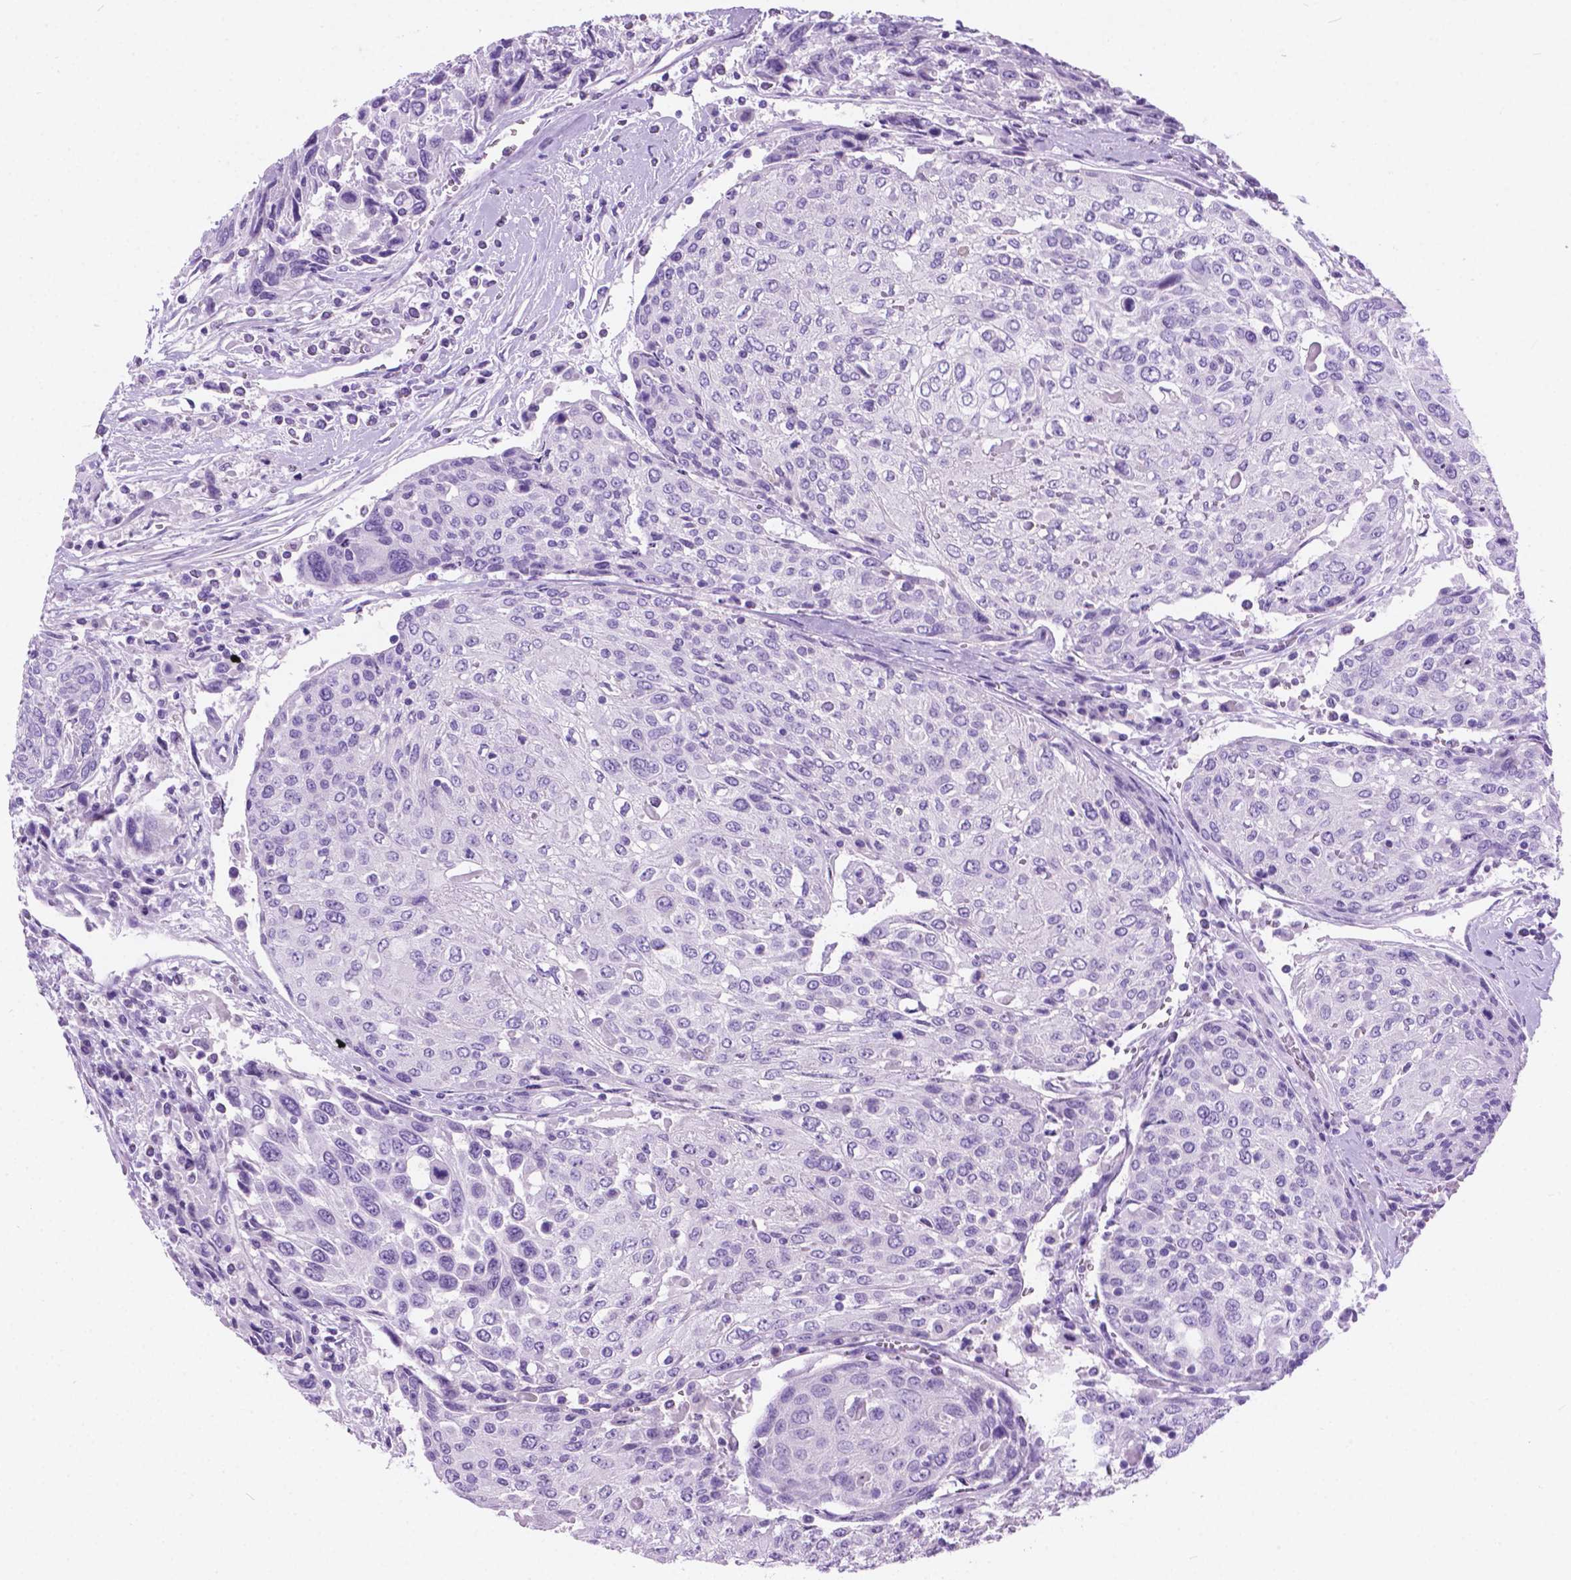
{"staining": {"intensity": "negative", "quantity": "none", "location": "none"}, "tissue": "urothelial cancer", "cell_type": "Tumor cells", "image_type": "cancer", "snomed": [{"axis": "morphology", "description": "Urothelial carcinoma, High grade"}, {"axis": "topography", "description": "Urinary bladder"}], "caption": "This photomicrograph is of urothelial cancer stained with immunohistochemistry (IHC) to label a protein in brown with the nuclei are counter-stained blue. There is no expression in tumor cells.", "gene": "ARMS2", "patient": {"sex": "female", "age": 70}}